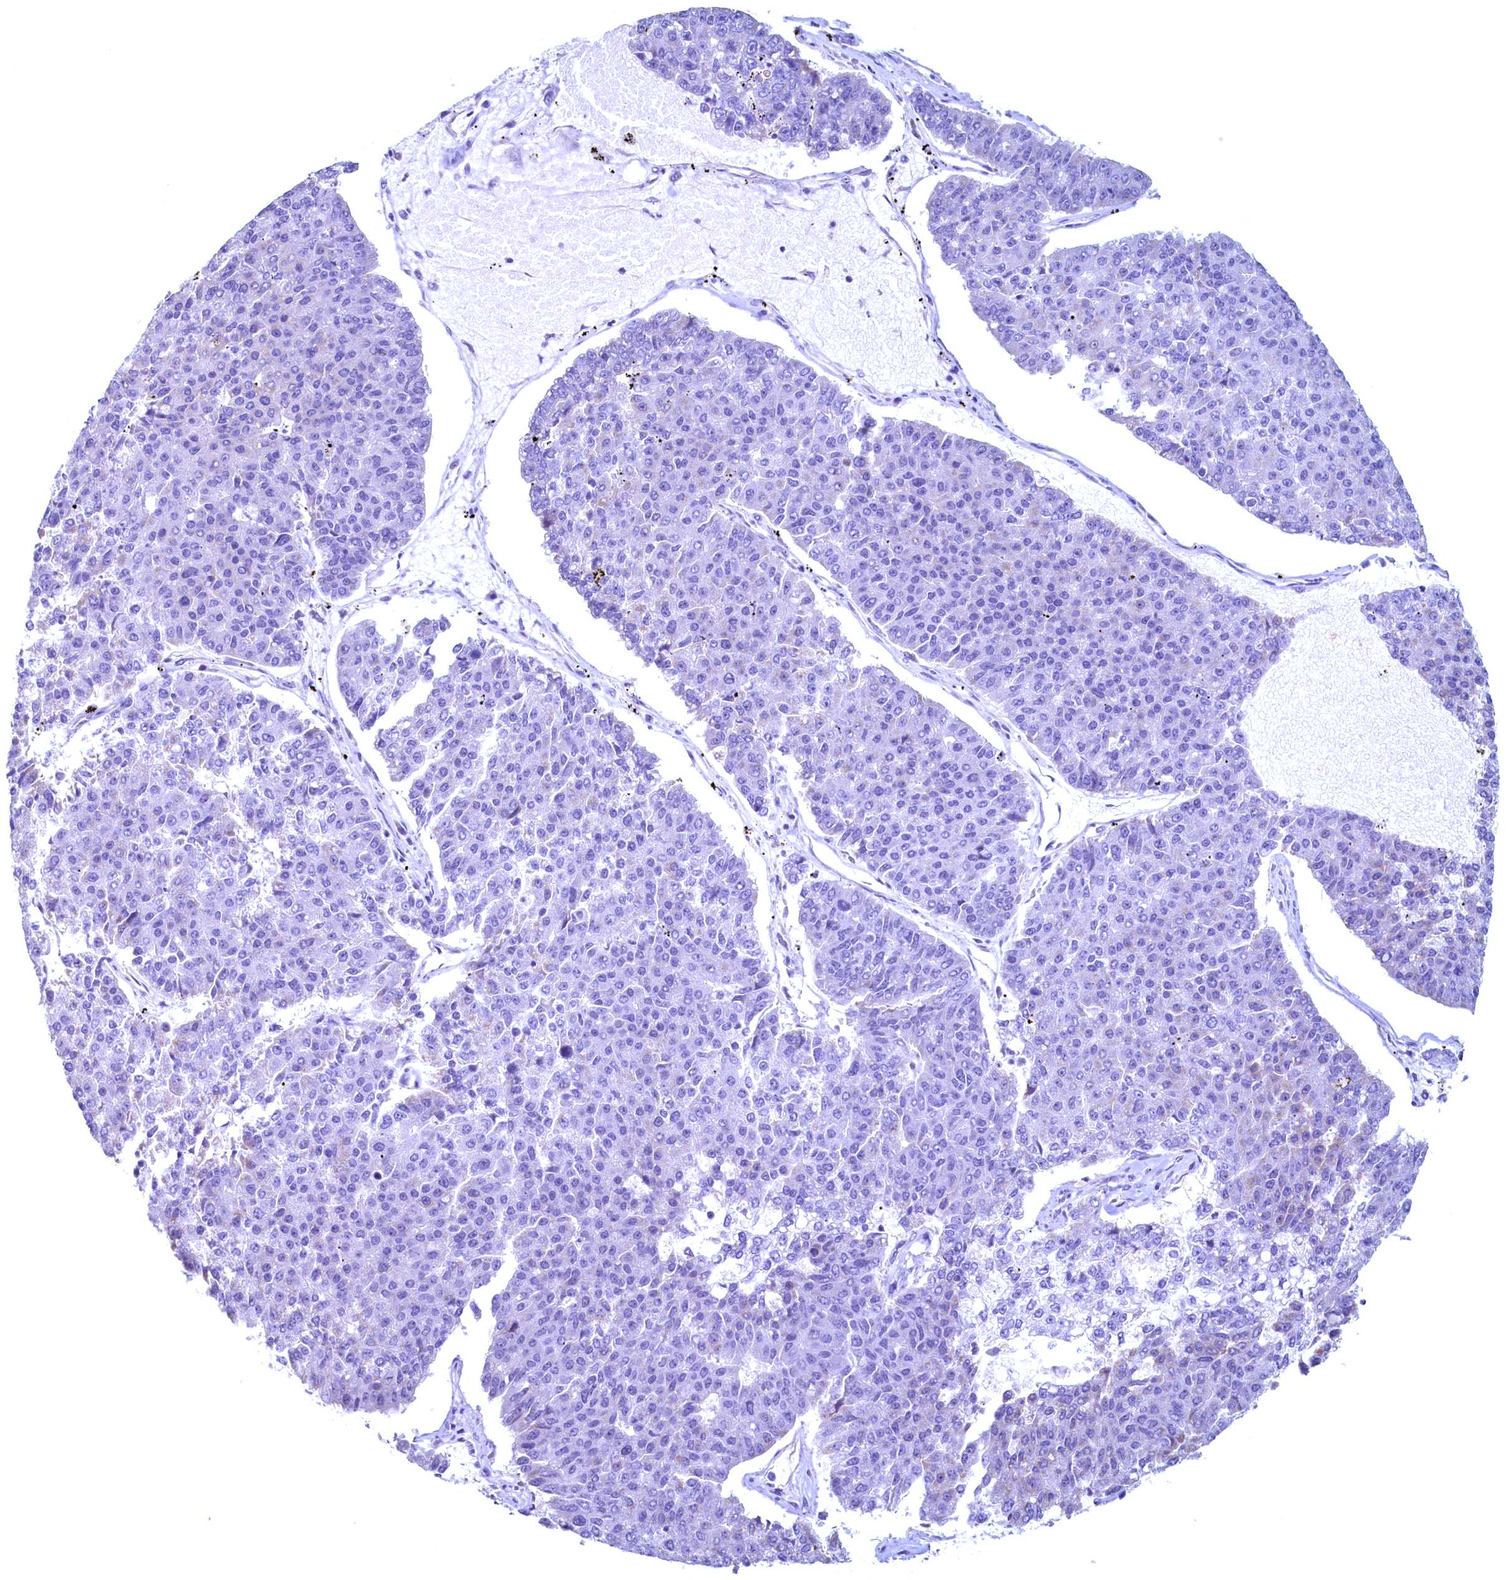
{"staining": {"intensity": "negative", "quantity": "none", "location": "none"}, "tissue": "pancreatic cancer", "cell_type": "Tumor cells", "image_type": "cancer", "snomed": [{"axis": "morphology", "description": "Adenocarcinoma, NOS"}, {"axis": "topography", "description": "Pancreas"}], "caption": "Immunohistochemistry (IHC) micrograph of neoplastic tissue: adenocarcinoma (pancreatic) stained with DAB exhibits no significant protein staining in tumor cells.", "gene": "MAP1LC3A", "patient": {"sex": "male", "age": 50}}